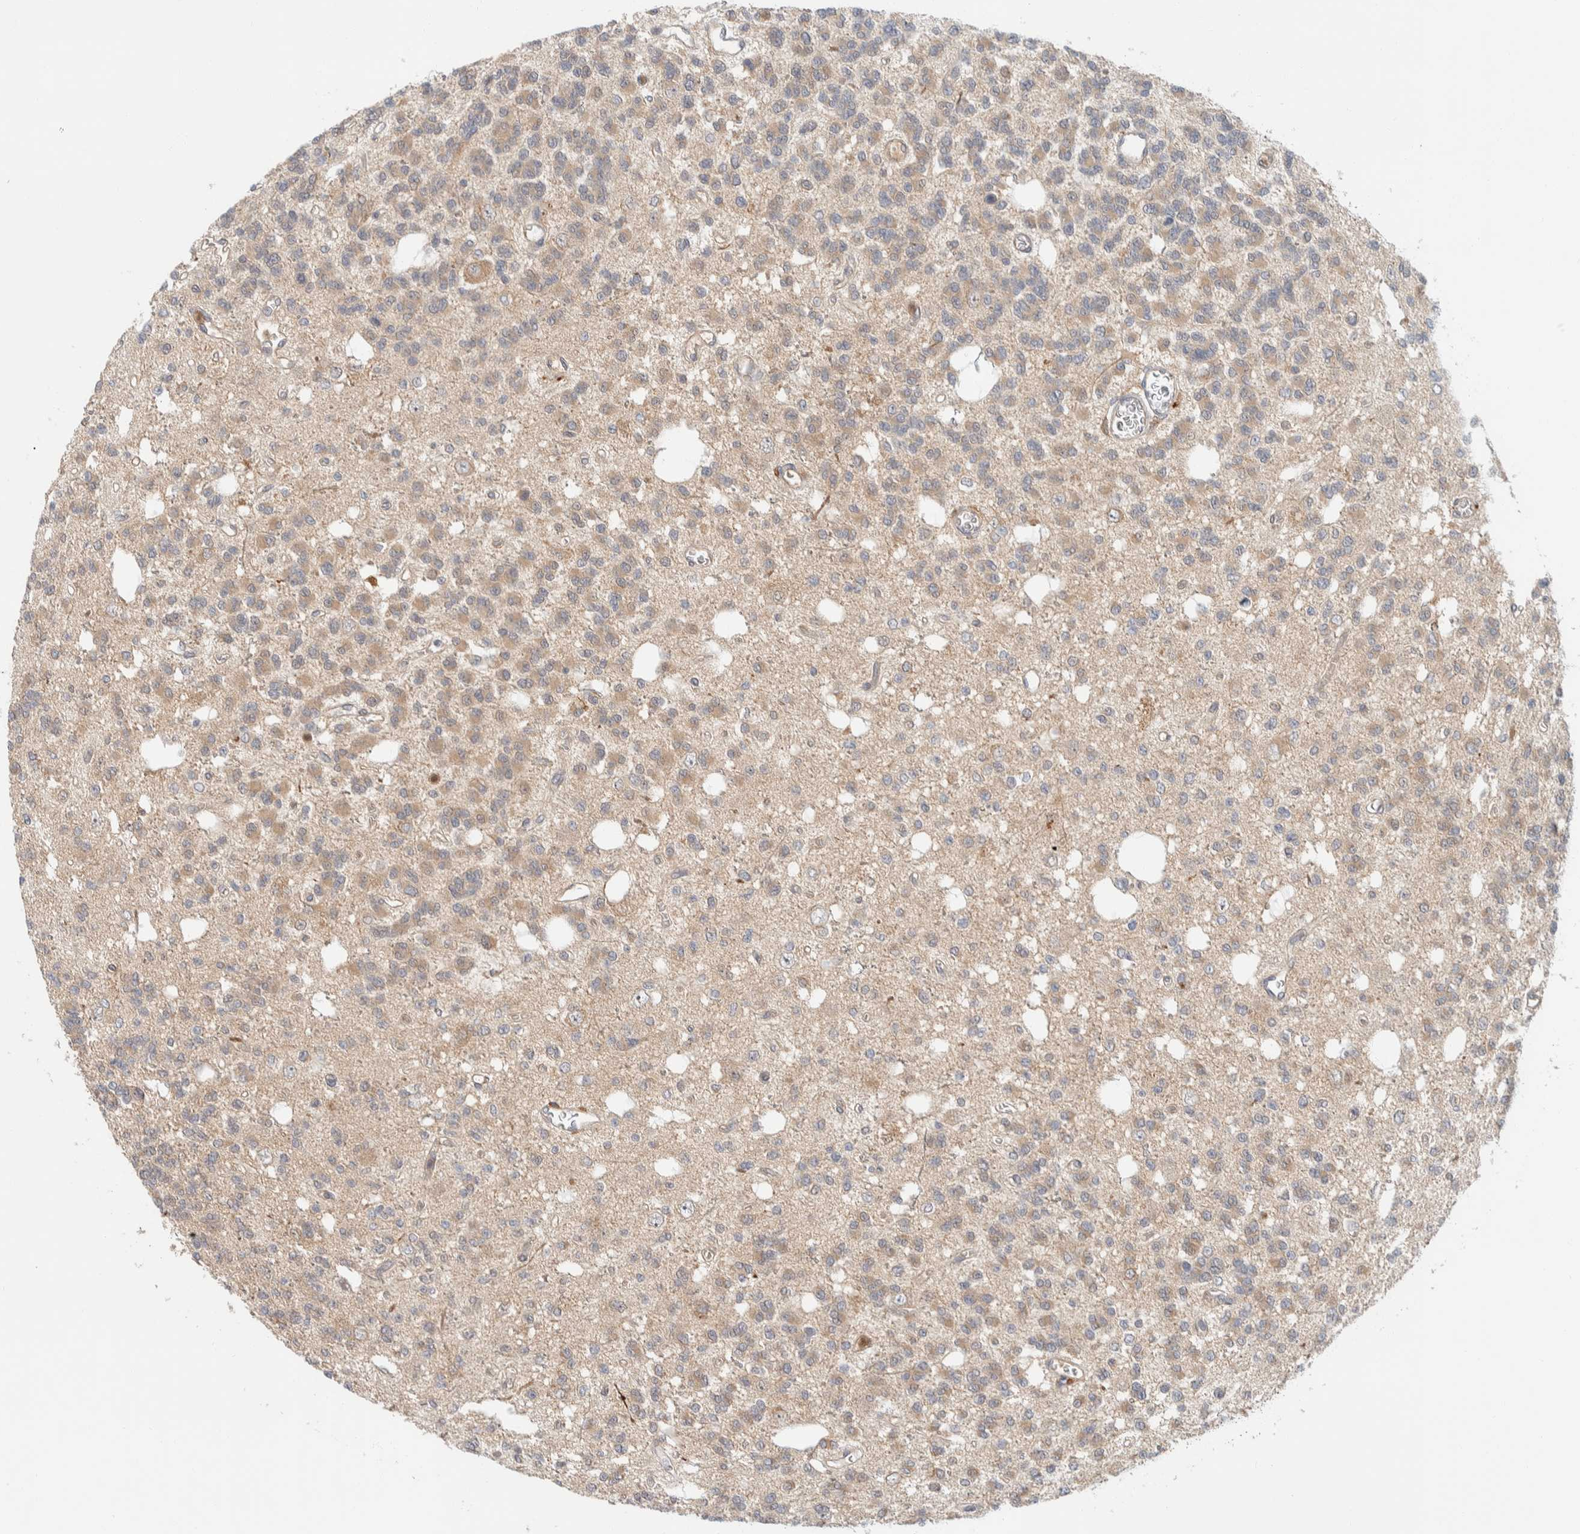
{"staining": {"intensity": "moderate", "quantity": "<25%", "location": "cytoplasmic/membranous"}, "tissue": "glioma", "cell_type": "Tumor cells", "image_type": "cancer", "snomed": [{"axis": "morphology", "description": "Glioma, malignant, Low grade"}, {"axis": "topography", "description": "Brain"}], "caption": "This is a photomicrograph of immunohistochemistry staining of glioma, which shows moderate expression in the cytoplasmic/membranous of tumor cells.", "gene": "GCLM", "patient": {"sex": "male", "age": 38}}